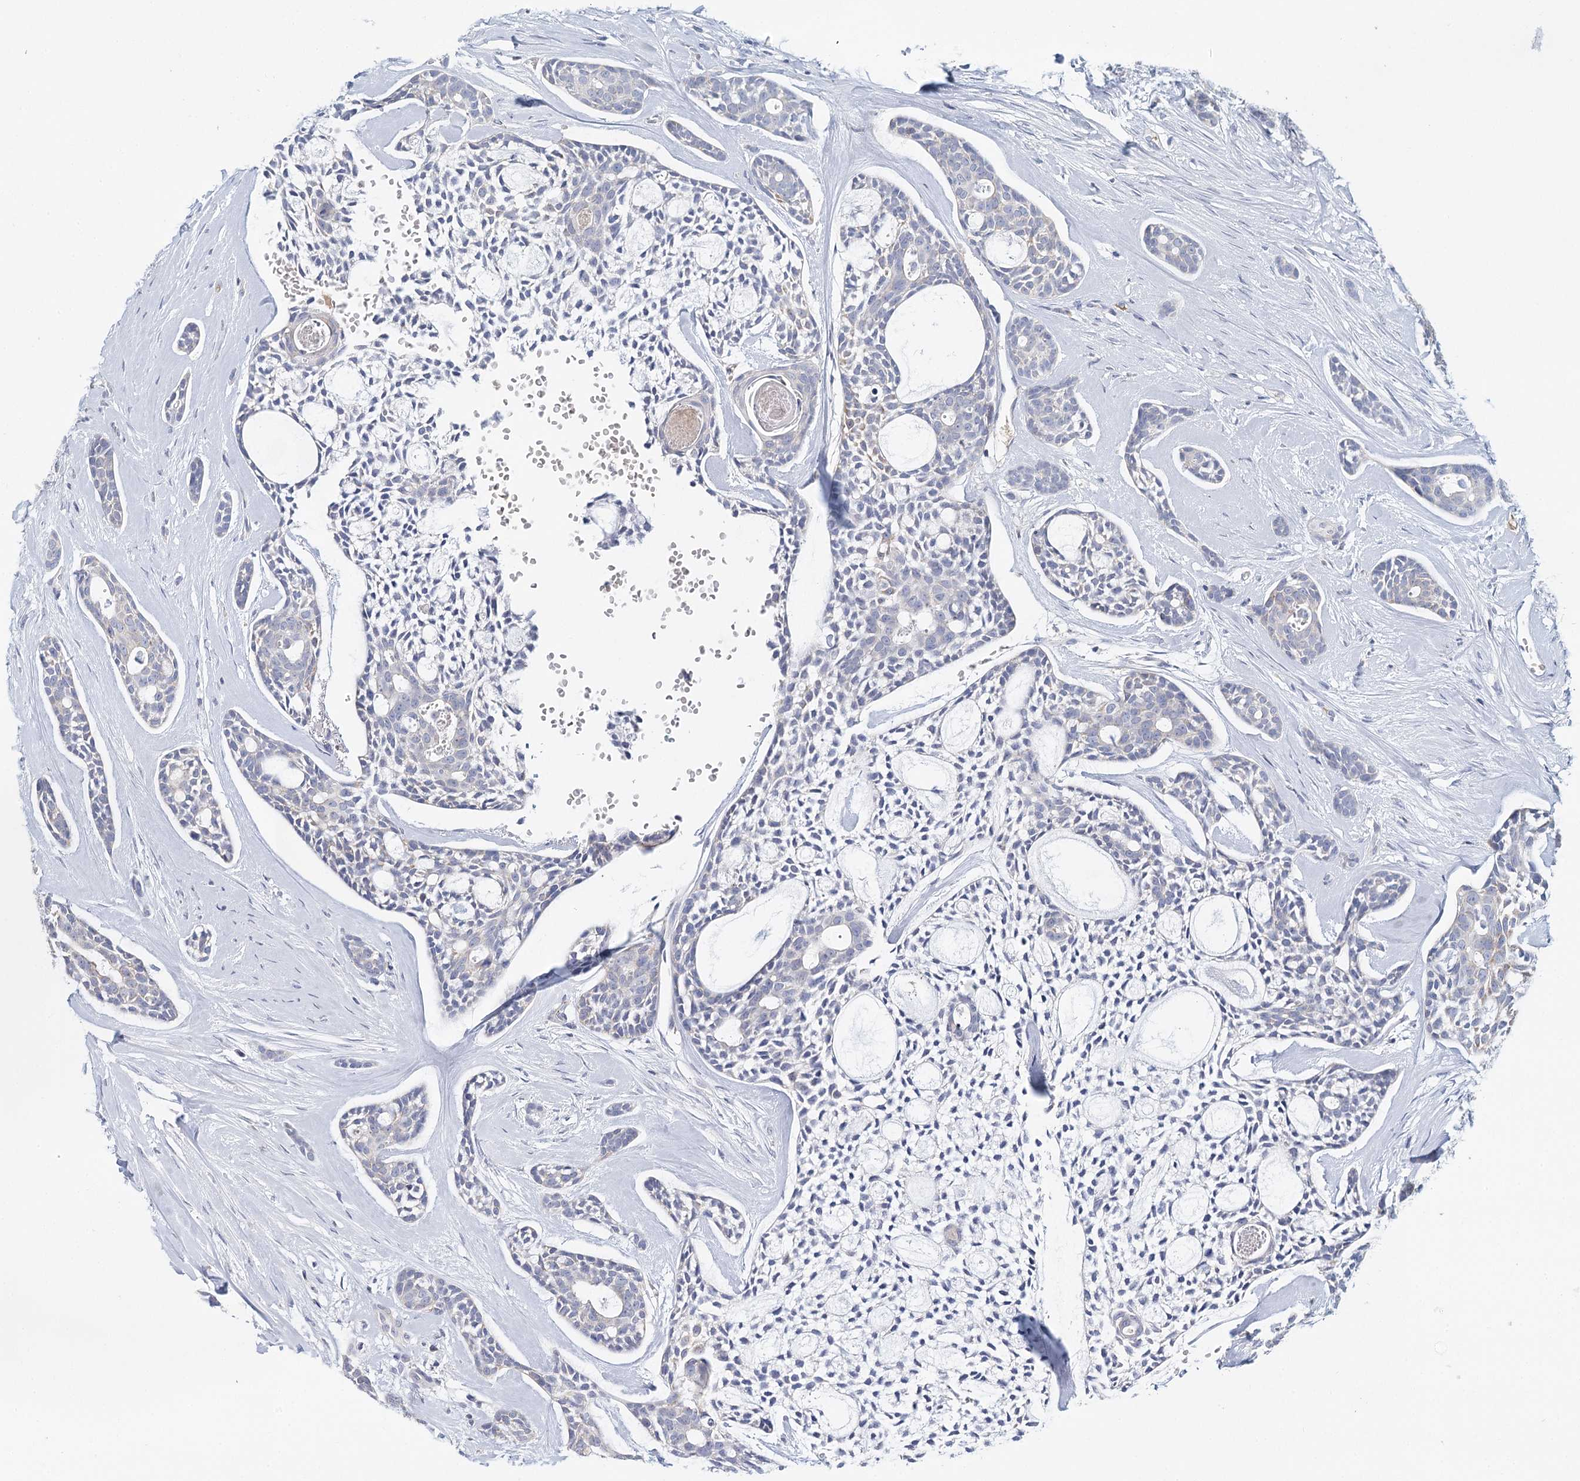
{"staining": {"intensity": "negative", "quantity": "none", "location": "none"}, "tissue": "head and neck cancer", "cell_type": "Tumor cells", "image_type": "cancer", "snomed": [{"axis": "morphology", "description": "Adenocarcinoma, NOS"}, {"axis": "topography", "description": "Subcutis"}, {"axis": "topography", "description": "Head-Neck"}], "caption": "DAB immunohistochemical staining of adenocarcinoma (head and neck) reveals no significant staining in tumor cells.", "gene": "ARHGAP44", "patient": {"sex": "female", "age": 73}}